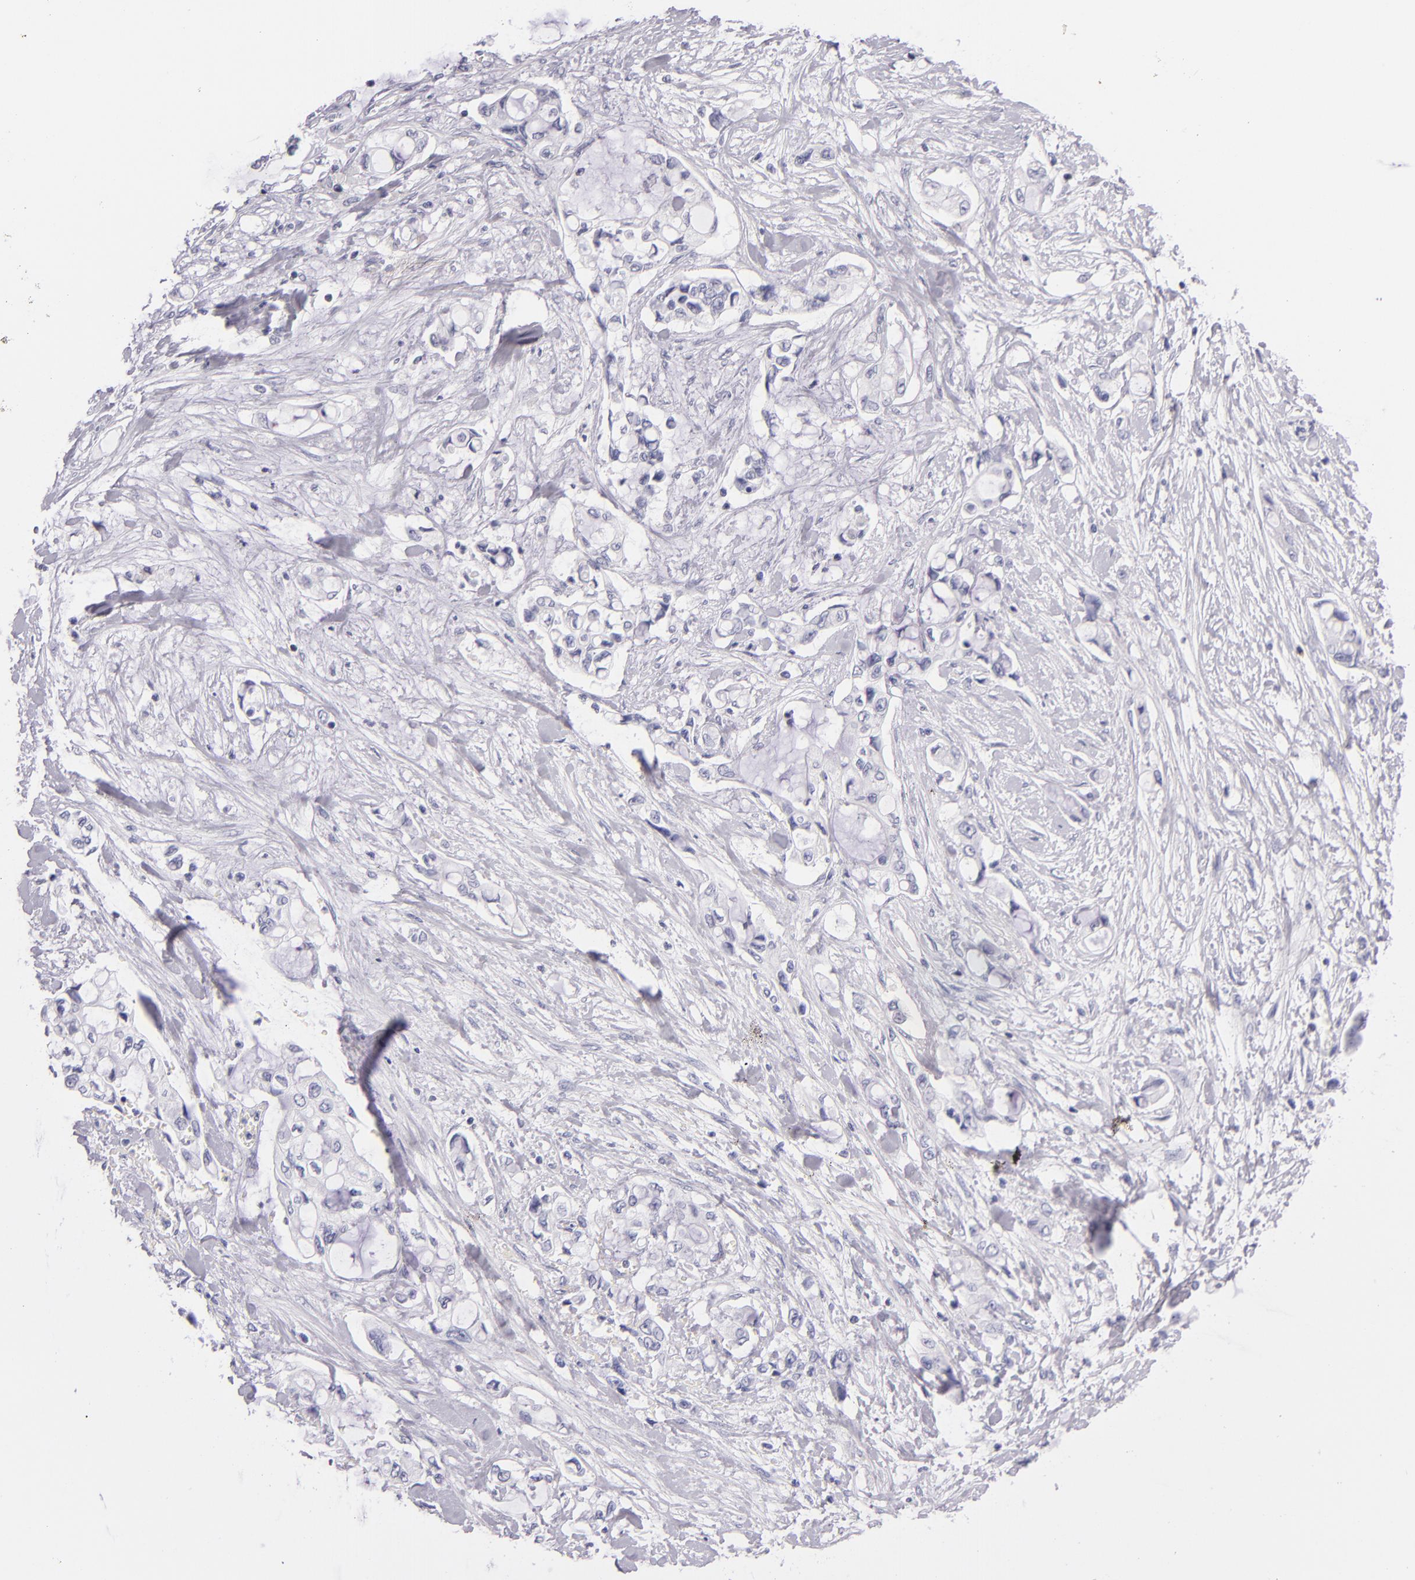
{"staining": {"intensity": "negative", "quantity": "none", "location": "none"}, "tissue": "pancreatic cancer", "cell_type": "Tumor cells", "image_type": "cancer", "snomed": [{"axis": "morphology", "description": "Adenocarcinoma, NOS"}, {"axis": "topography", "description": "Pancreas"}], "caption": "Immunohistochemistry (IHC) histopathology image of adenocarcinoma (pancreatic) stained for a protein (brown), which exhibits no expression in tumor cells. (Stains: DAB (3,3'-diaminobenzidine) immunohistochemistry with hematoxylin counter stain, Microscopy: brightfield microscopy at high magnification).", "gene": "CD48", "patient": {"sex": "female", "age": 70}}